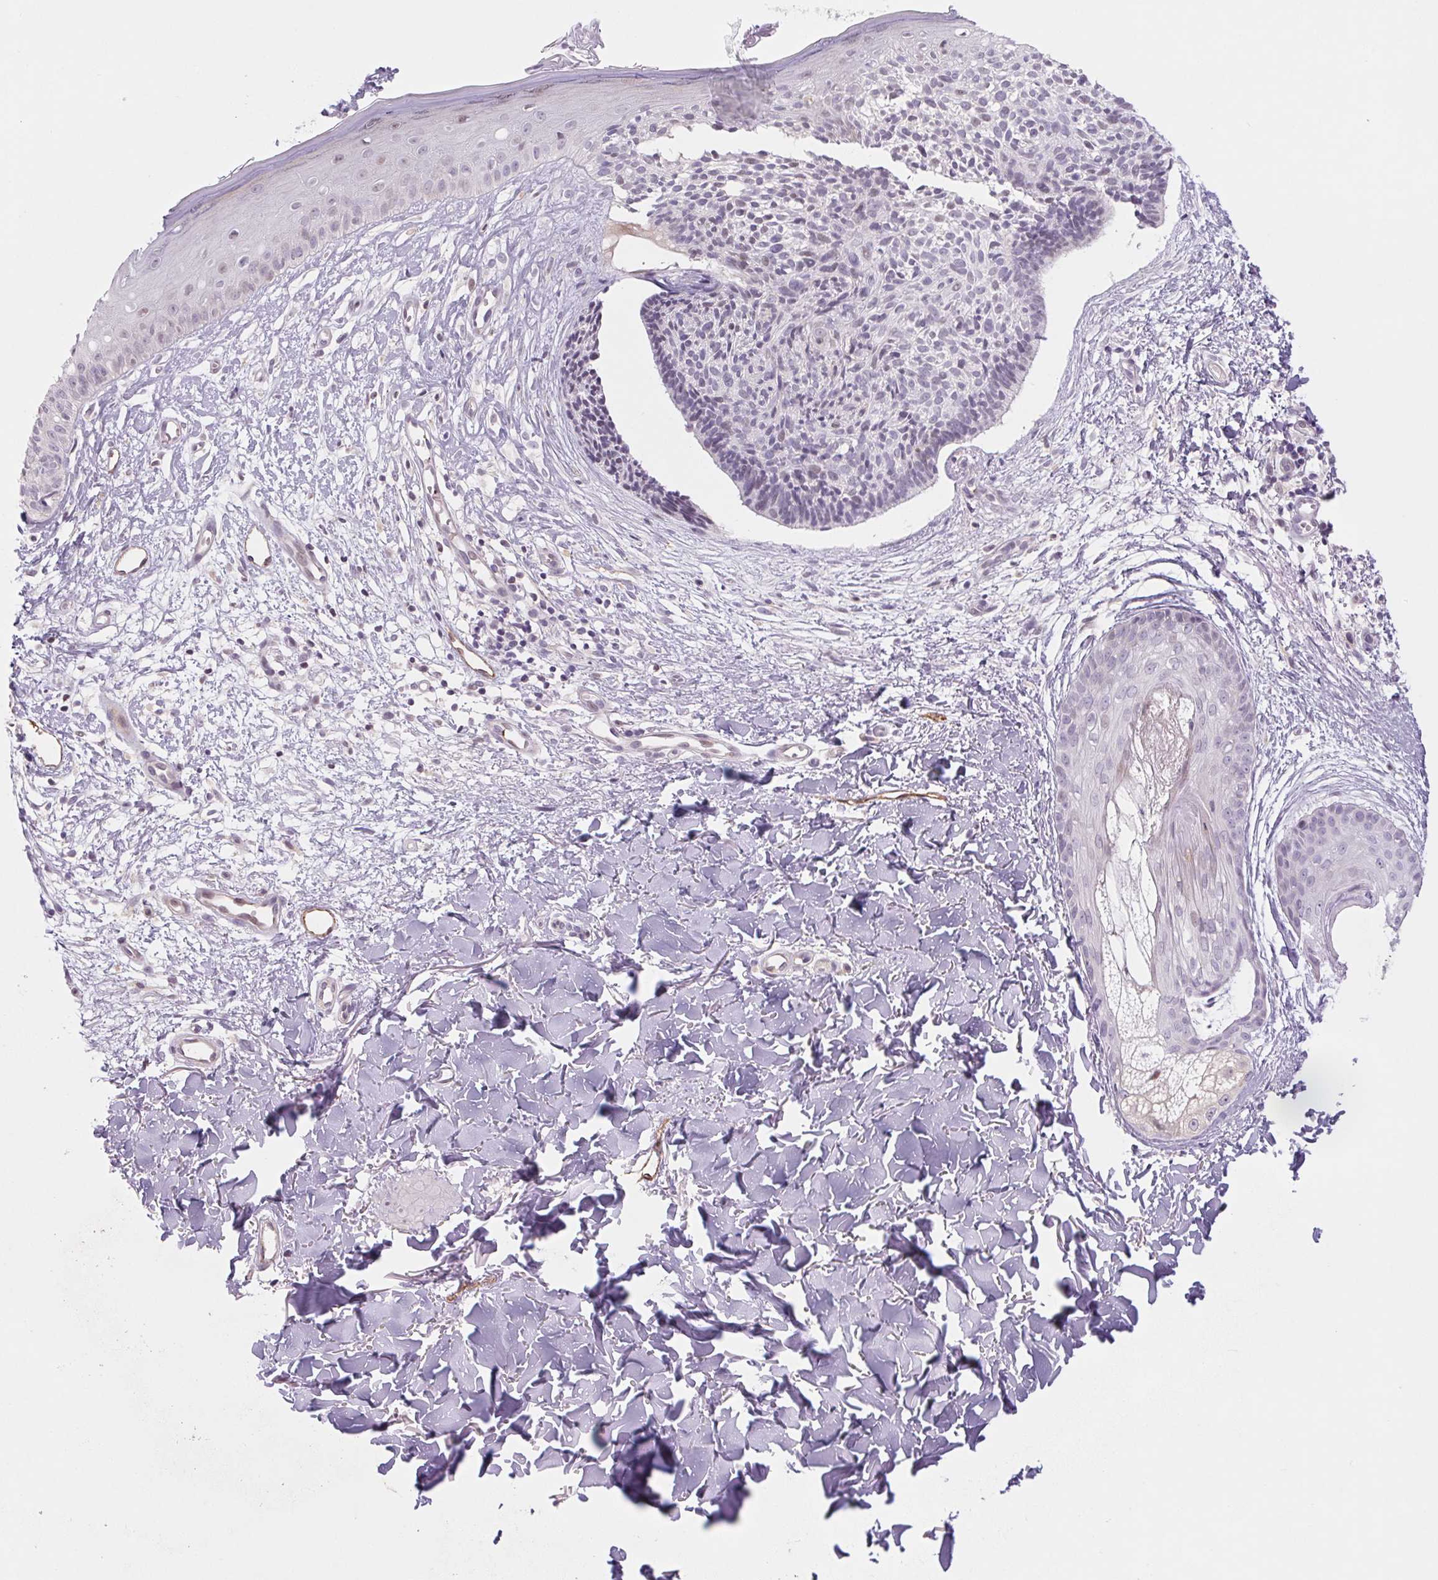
{"staining": {"intensity": "negative", "quantity": "none", "location": "none"}, "tissue": "skin cancer", "cell_type": "Tumor cells", "image_type": "cancer", "snomed": [{"axis": "morphology", "description": "Basal cell carcinoma"}, {"axis": "topography", "description": "Skin"}], "caption": "The image displays no staining of tumor cells in skin basal cell carcinoma.", "gene": "MS4A13", "patient": {"sex": "male", "age": 51}}